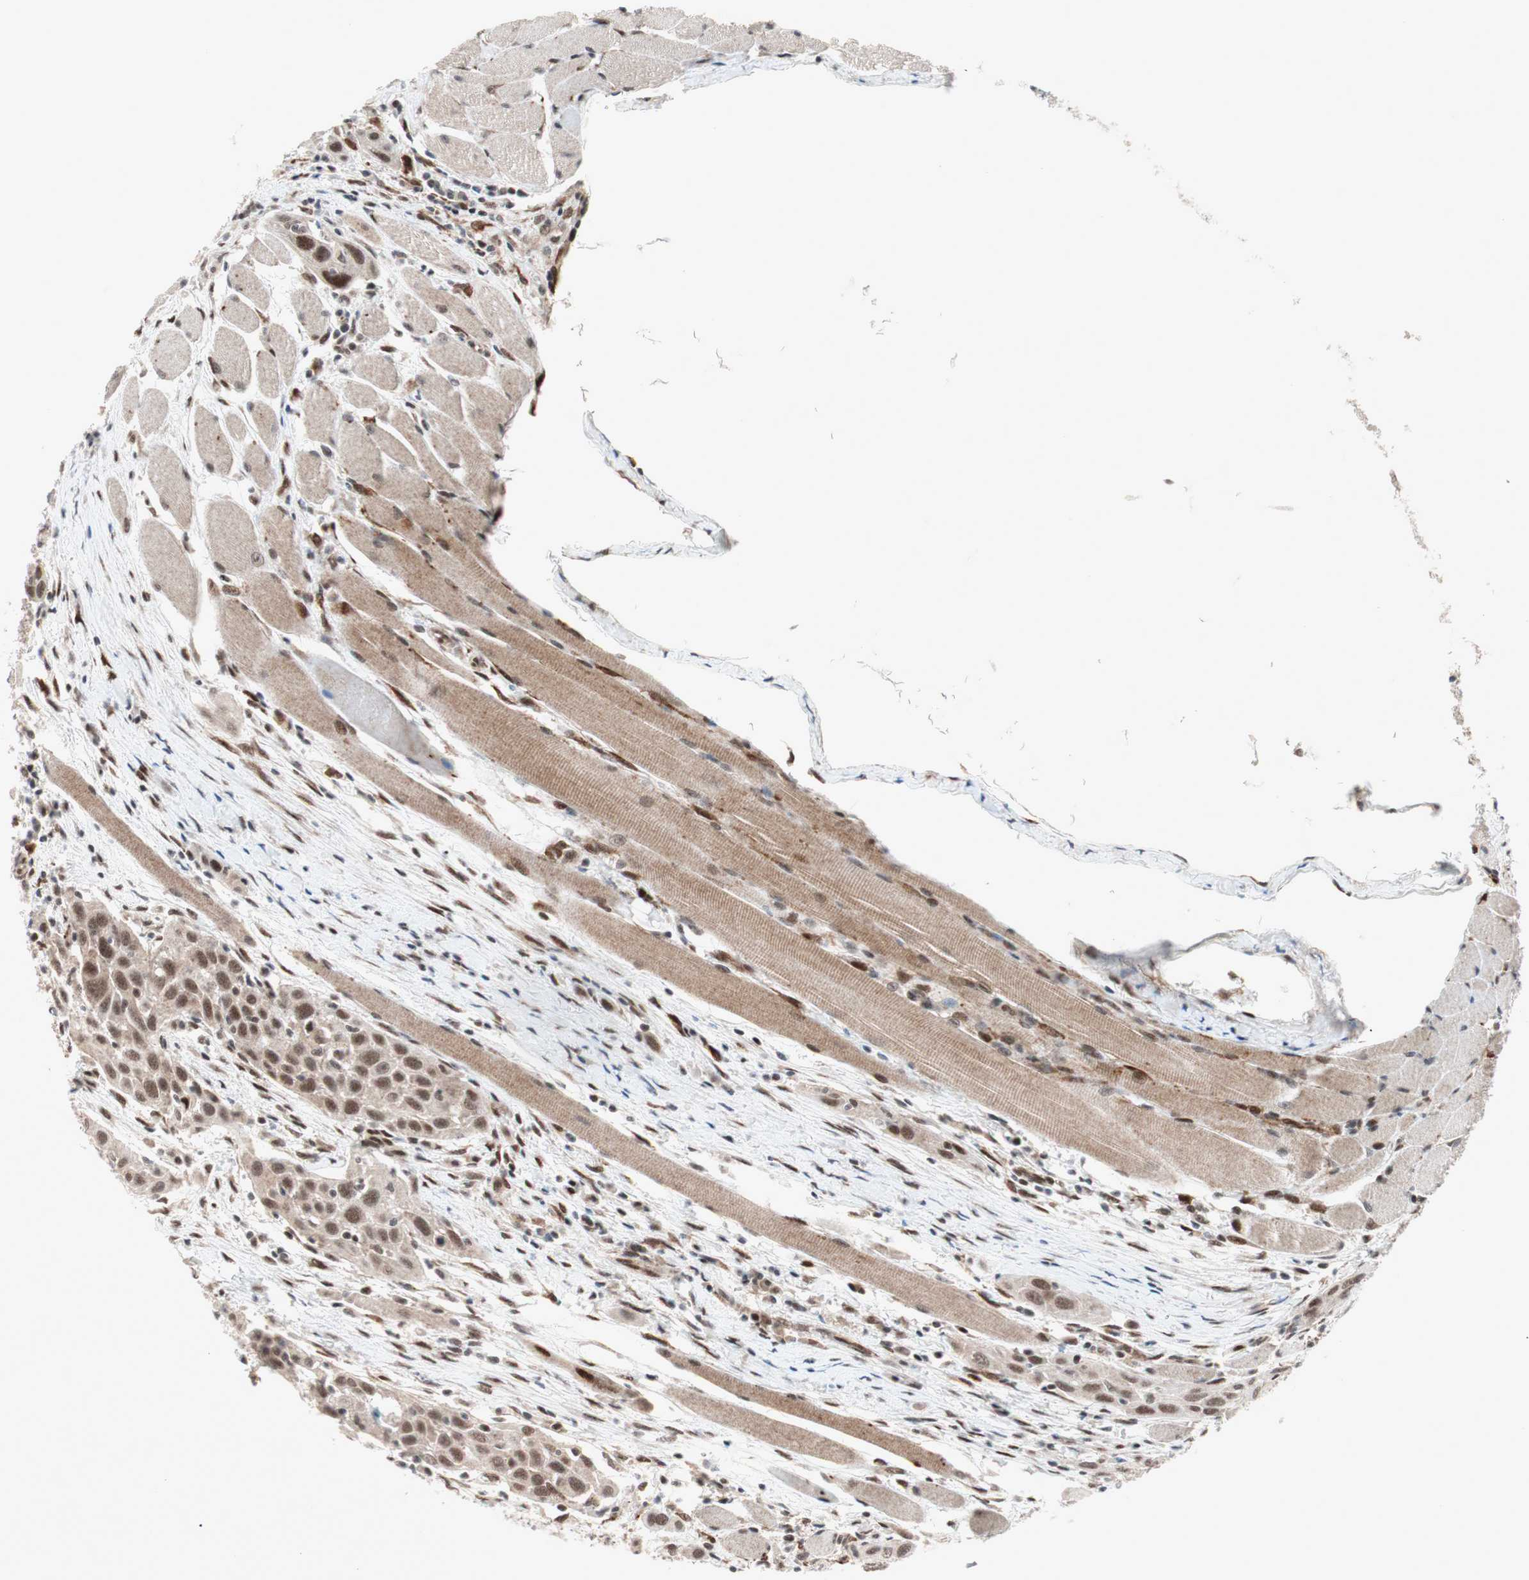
{"staining": {"intensity": "moderate", "quantity": ">75%", "location": "nuclear"}, "tissue": "head and neck cancer", "cell_type": "Tumor cells", "image_type": "cancer", "snomed": [{"axis": "morphology", "description": "Squamous cell carcinoma, NOS"}, {"axis": "topography", "description": "Oral tissue"}, {"axis": "topography", "description": "Head-Neck"}], "caption": "A brown stain shows moderate nuclear expression of a protein in human head and neck cancer tumor cells. (brown staining indicates protein expression, while blue staining denotes nuclei).", "gene": "TCF12", "patient": {"sex": "female", "age": 50}}